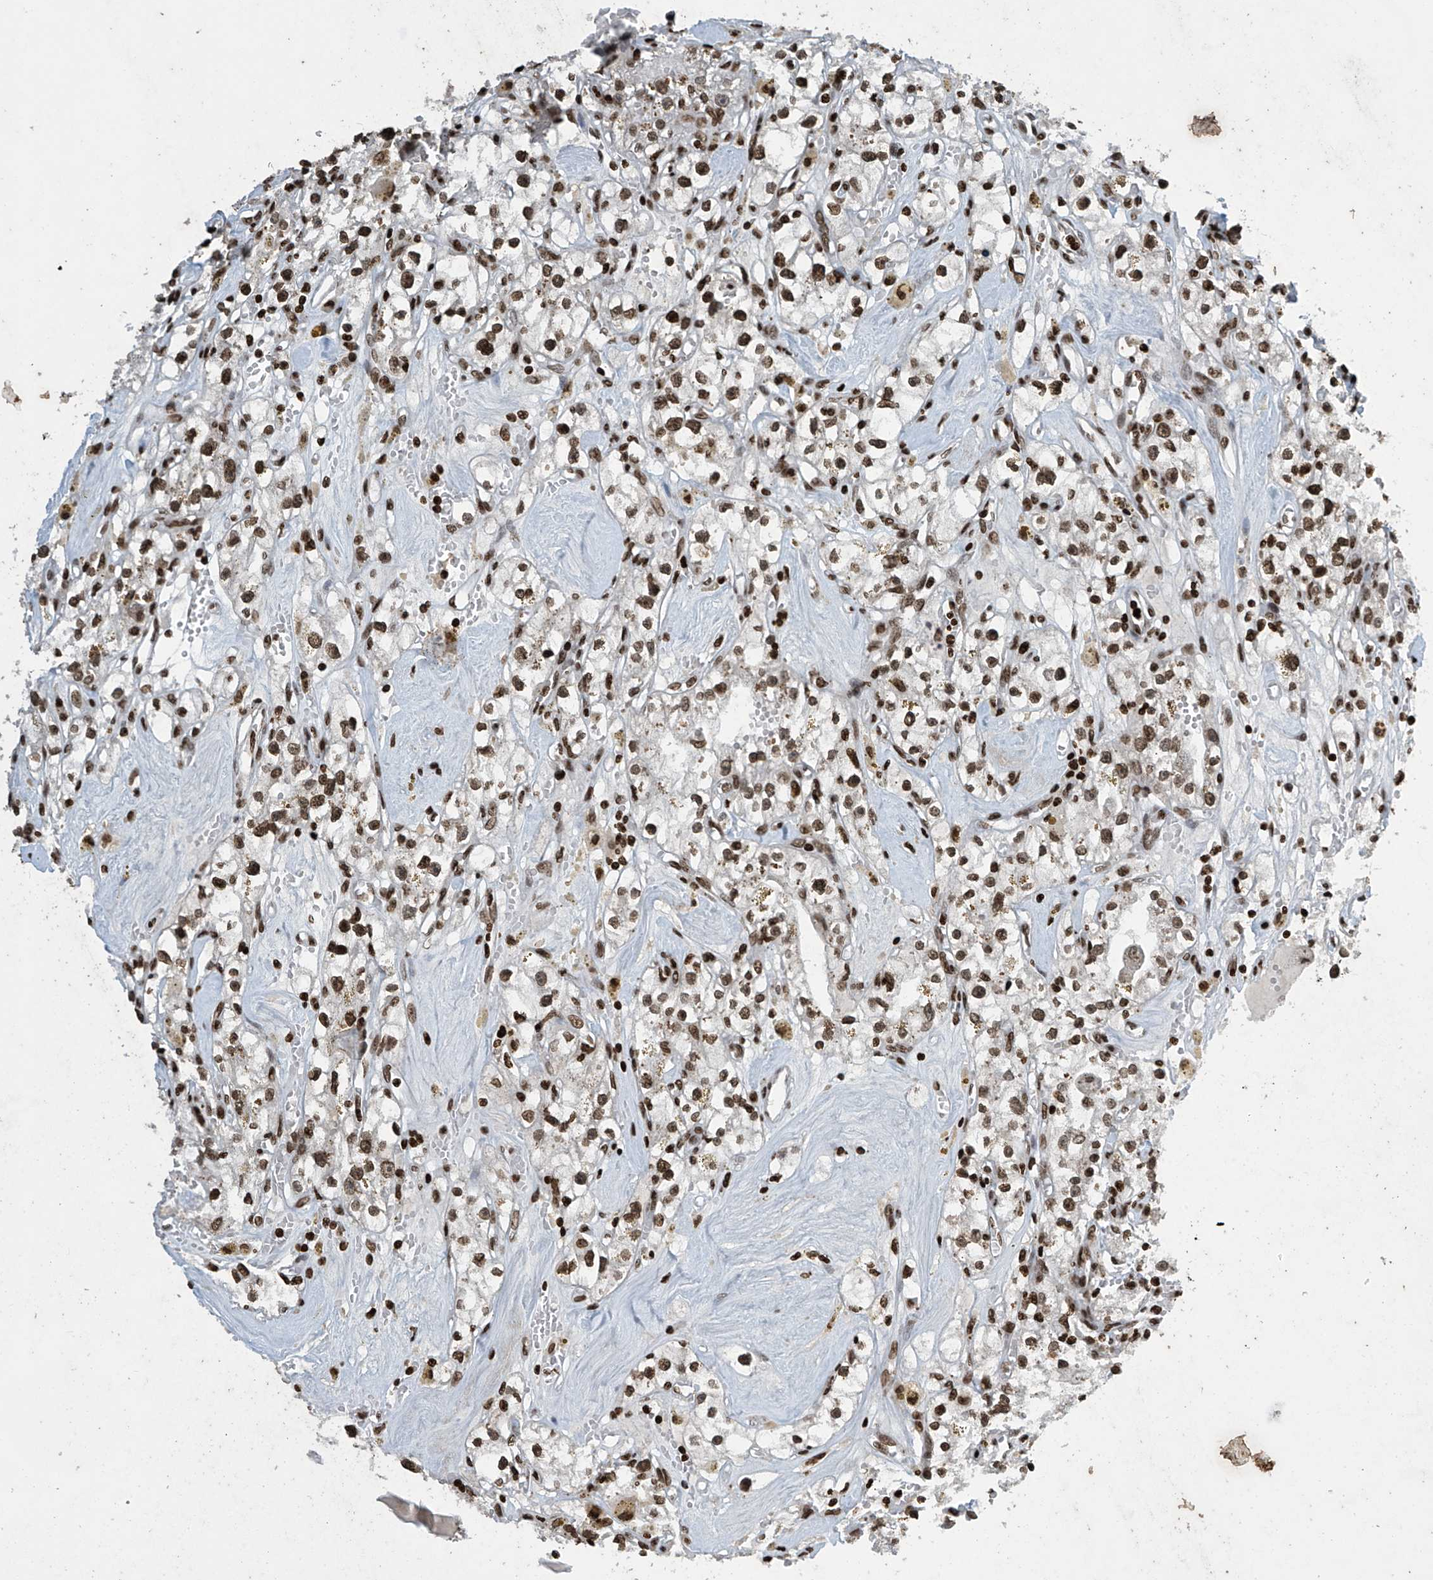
{"staining": {"intensity": "strong", "quantity": ">75%", "location": "nuclear"}, "tissue": "renal cancer", "cell_type": "Tumor cells", "image_type": "cancer", "snomed": [{"axis": "morphology", "description": "Adenocarcinoma, NOS"}, {"axis": "topography", "description": "Kidney"}], "caption": "Immunohistochemical staining of renal adenocarcinoma demonstrates high levels of strong nuclear positivity in approximately >75% of tumor cells. Nuclei are stained in blue.", "gene": "H4C16", "patient": {"sex": "male", "age": 56}}